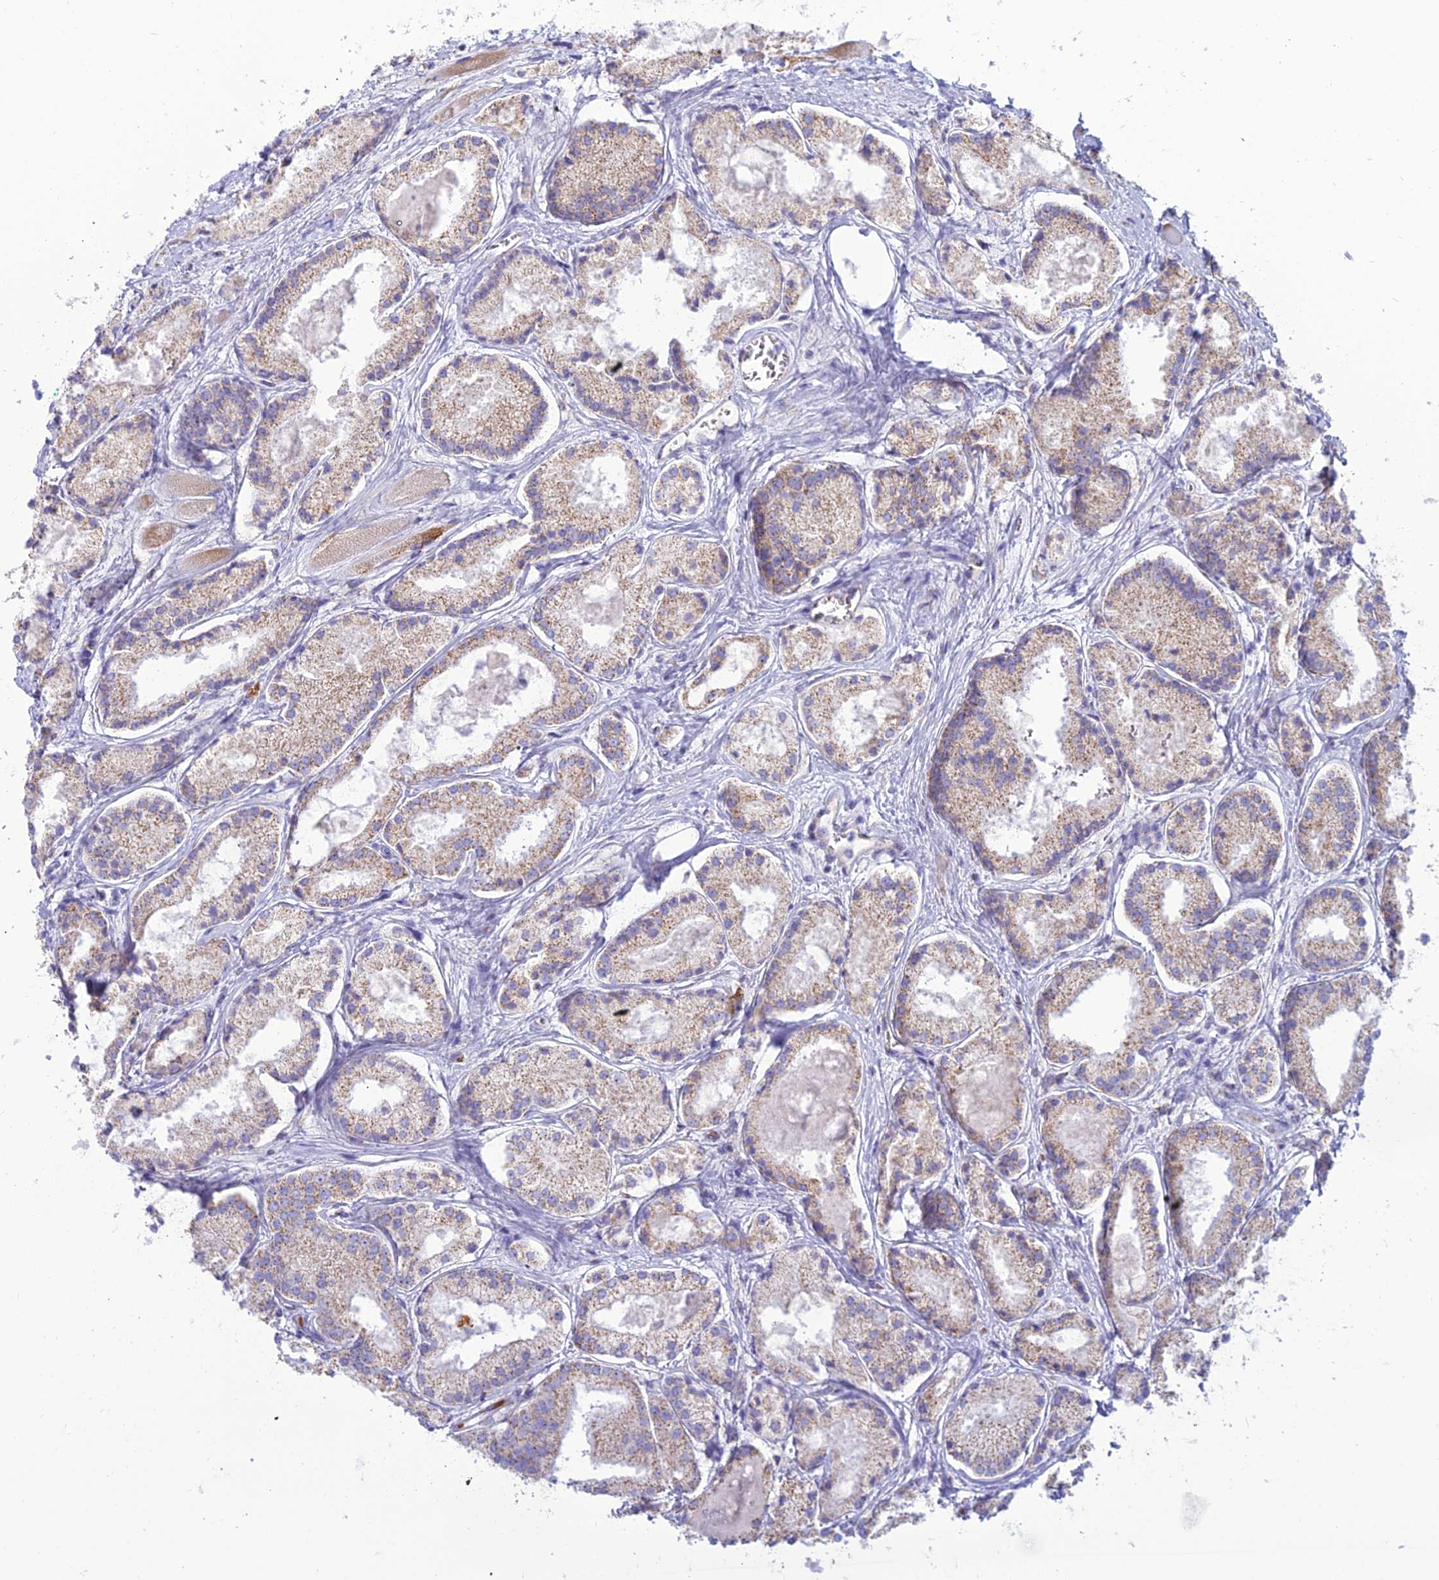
{"staining": {"intensity": "moderate", "quantity": ">75%", "location": "cytoplasmic/membranous"}, "tissue": "prostate cancer", "cell_type": "Tumor cells", "image_type": "cancer", "snomed": [{"axis": "morphology", "description": "Adenocarcinoma, High grade"}, {"axis": "topography", "description": "Prostate"}], "caption": "A histopathology image of prostate high-grade adenocarcinoma stained for a protein demonstrates moderate cytoplasmic/membranous brown staining in tumor cells.", "gene": "SLC35F4", "patient": {"sex": "male", "age": 67}}